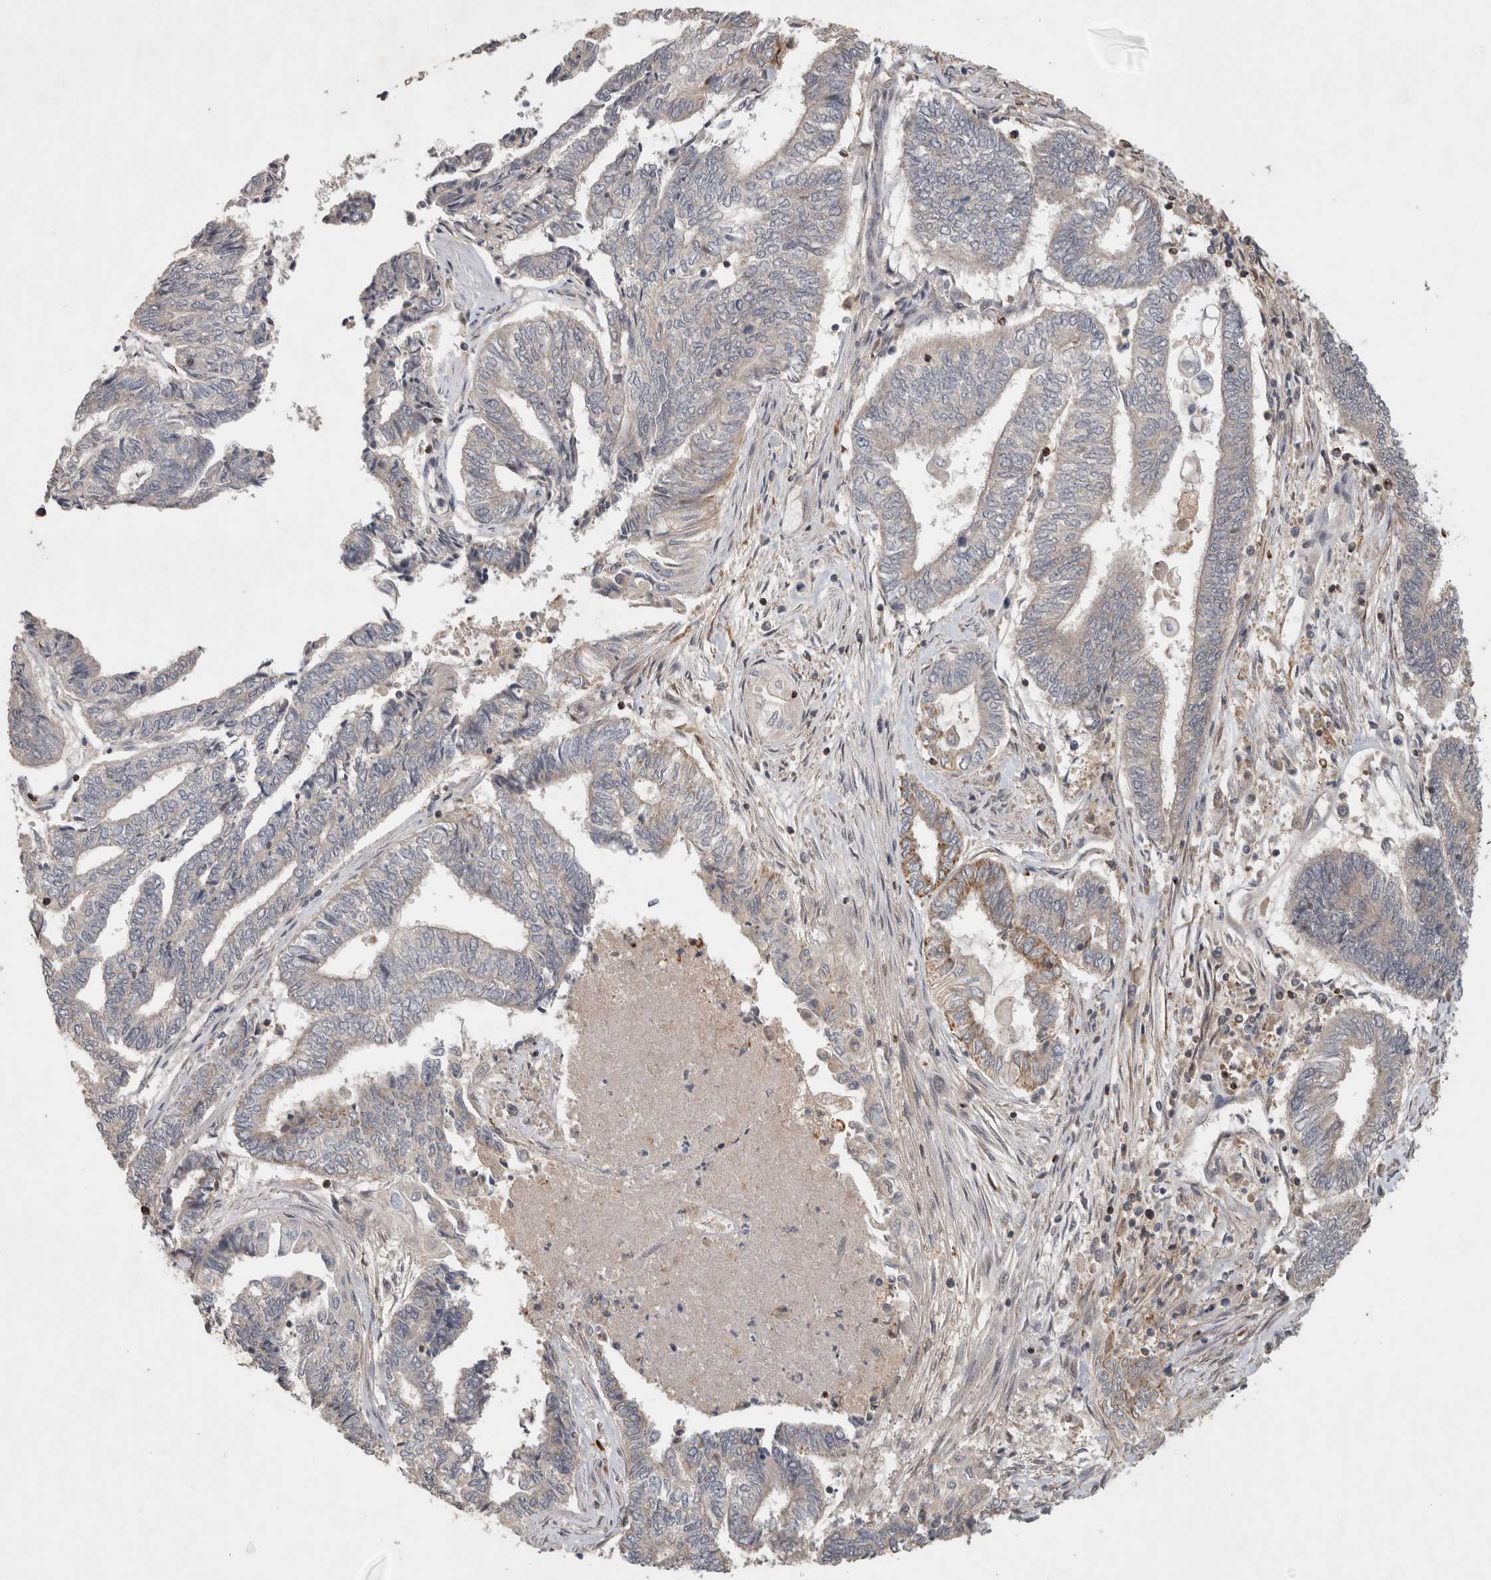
{"staining": {"intensity": "weak", "quantity": "25%-75%", "location": "cytoplasmic/membranous"}, "tissue": "endometrial cancer", "cell_type": "Tumor cells", "image_type": "cancer", "snomed": [{"axis": "morphology", "description": "Adenocarcinoma, NOS"}, {"axis": "topography", "description": "Uterus"}, {"axis": "topography", "description": "Endometrium"}], "caption": "Adenocarcinoma (endometrial) stained with IHC reveals weak cytoplasmic/membranous staining in approximately 25%-75% of tumor cells.", "gene": "SERAC1", "patient": {"sex": "female", "age": 70}}